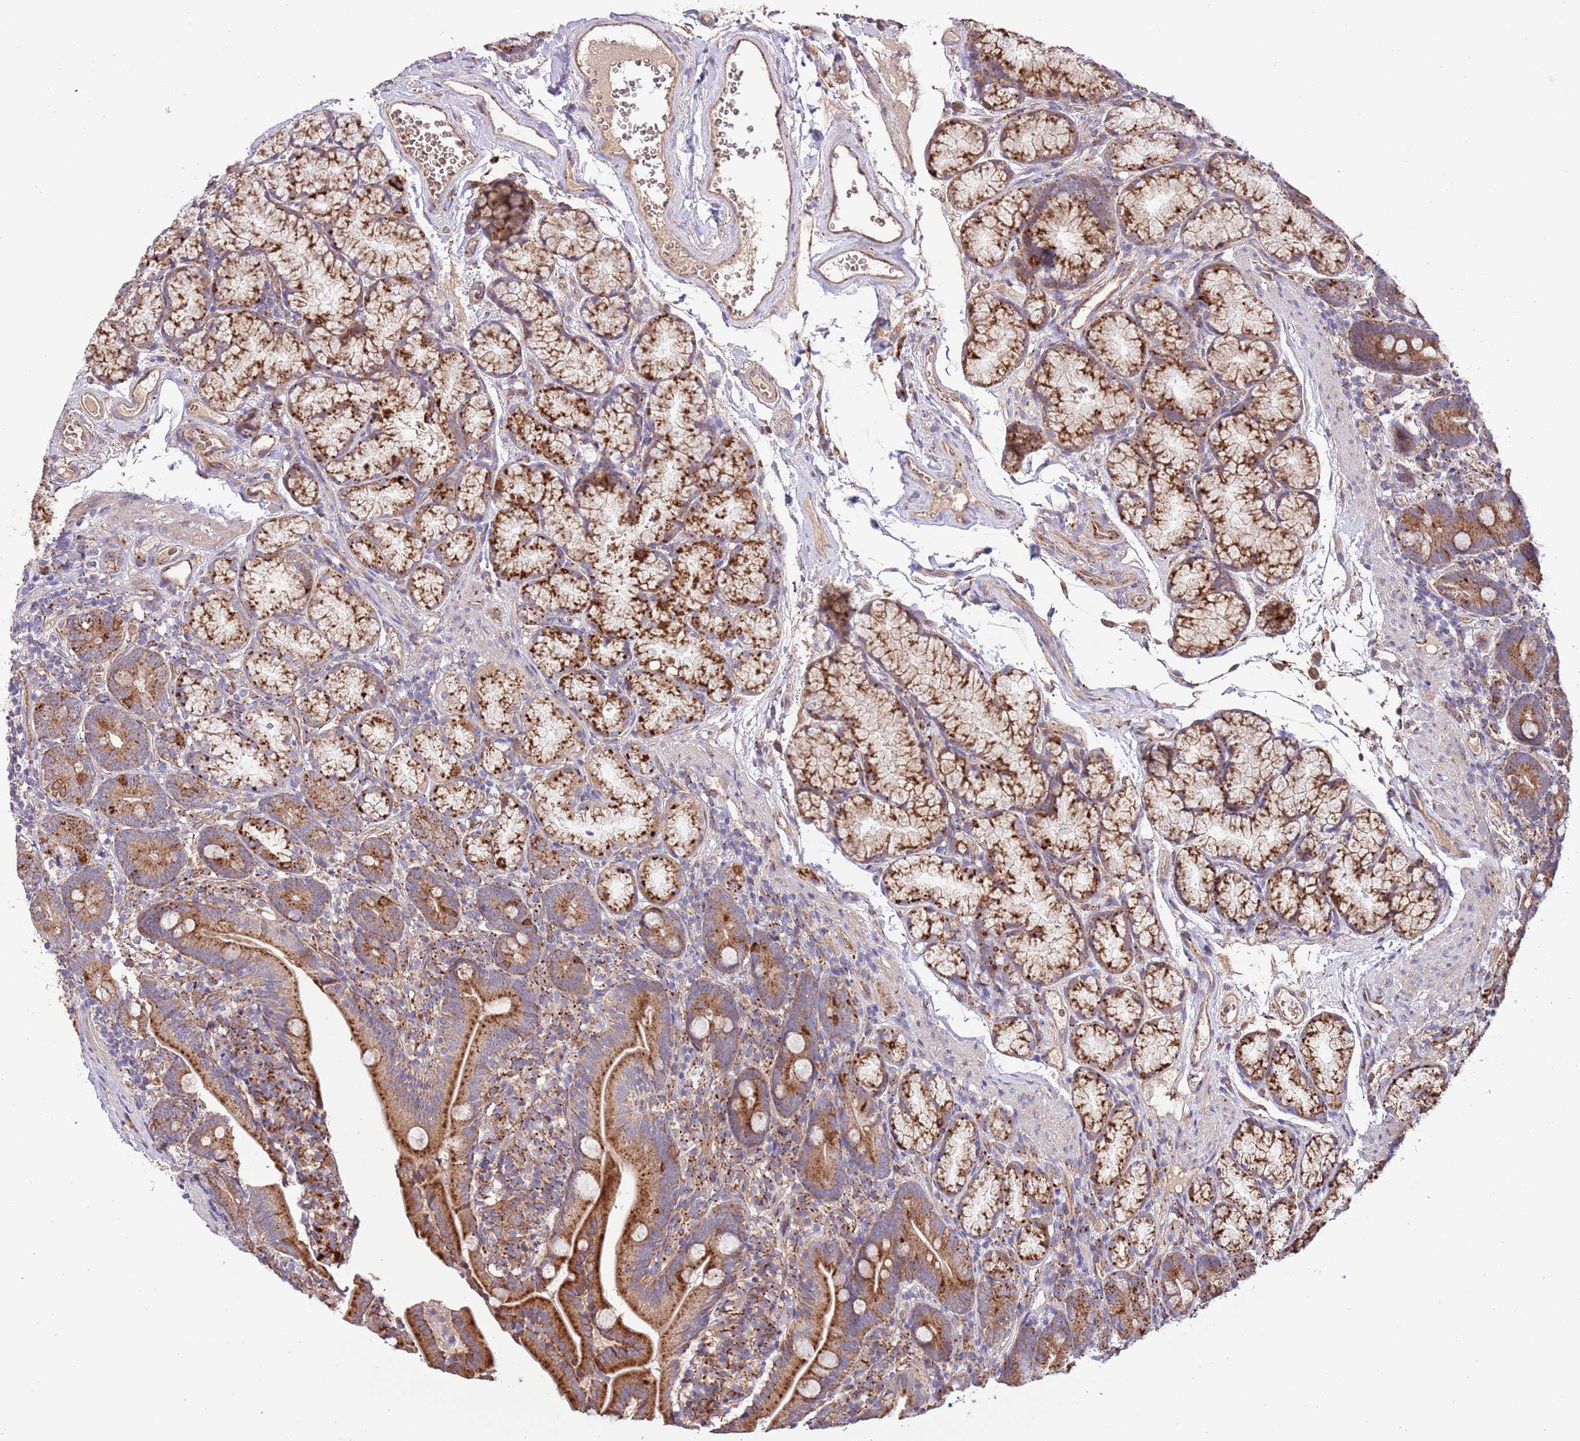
{"staining": {"intensity": "moderate", "quantity": ">75%", "location": "cytoplasmic/membranous"}, "tissue": "duodenum", "cell_type": "Glandular cells", "image_type": "normal", "snomed": [{"axis": "morphology", "description": "Normal tissue, NOS"}, {"axis": "topography", "description": "Duodenum"}], "caption": "Glandular cells display medium levels of moderate cytoplasmic/membranous staining in about >75% of cells in benign duodenum.", "gene": "DOCK6", "patient": {"sex": "female", "age": 67}}